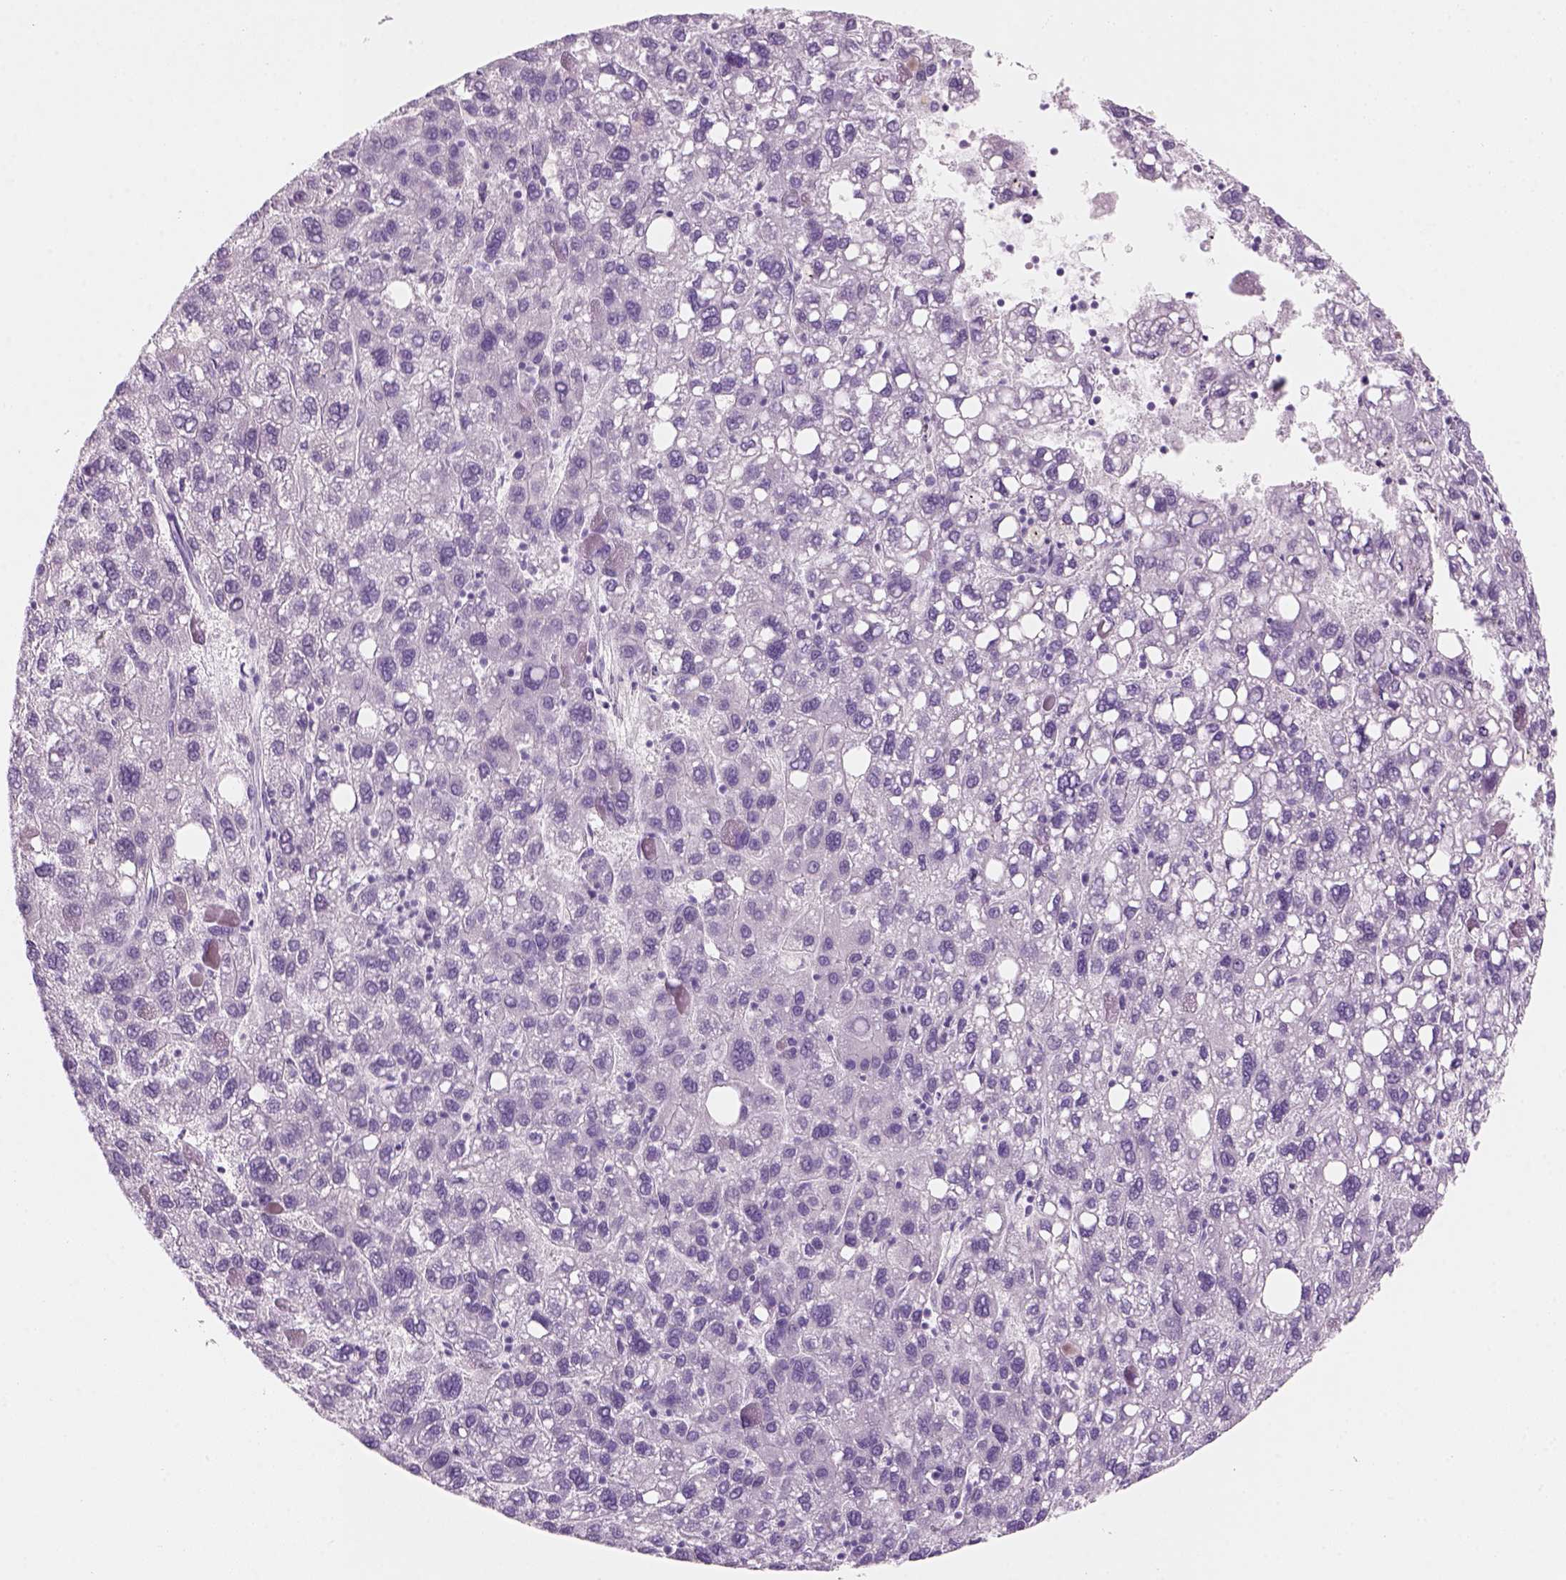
{"staining": {"intensity": "negative", "quantity": "none", "location": "none"}, "tissue": "liver cancer", "cell_type": "Tumor cells", "image_type": "cancer", "snomed": [{"axis": "morphology", "description": "Carcinoma, Hepatocellular, NOS"}, {"axis": "topography", "description": "Liver"}], "caption": "The IHC image has no significant expression in tumor cells of hepatocellular carcinoma (liver) tissue.", "gene": "KRTAP11-1", "patient": {"sex": "female", "age": 82}}